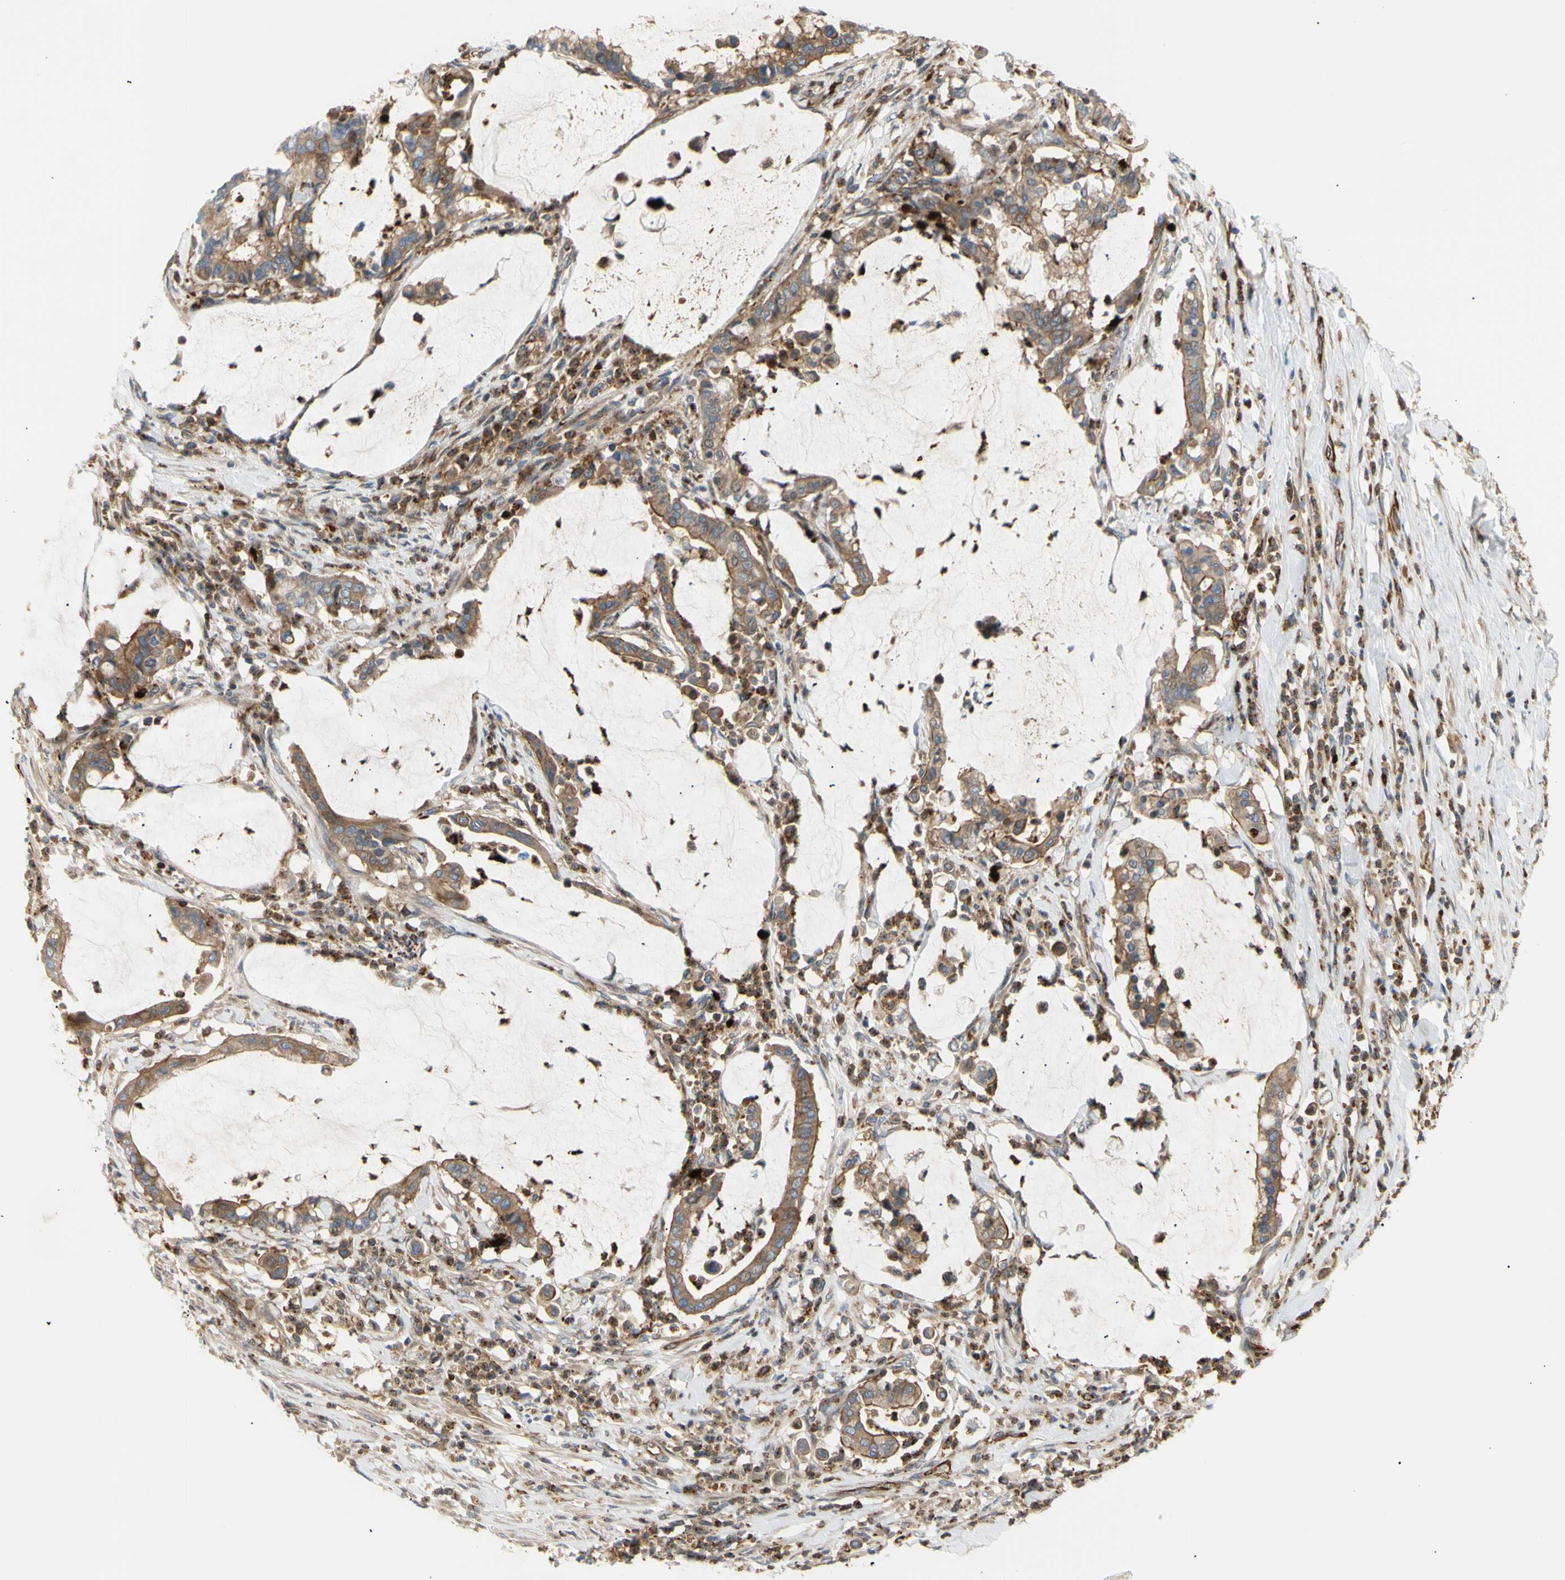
{"staining": {"intensity": "moderate", "quantity": ">75%", "location": "cytoplasmic/membranous"}, "tissue": "pancreatic cancer", "cell_type": "Tumor cells", "image_type": "cancer", "snomed": [{"axis": "morphology", "description": "Adenocarcinoma, NOS"}, {"axis": "topography", "description": "Pancreas"}], "caption": "Adenocarcinoma (pancreatic) tissue exhibits moderate cytoplasmic/membranous staining in approximately >75% of tumor cells", "gene": "TUBG2", "patient": {"sex": "male", "age": 41}}